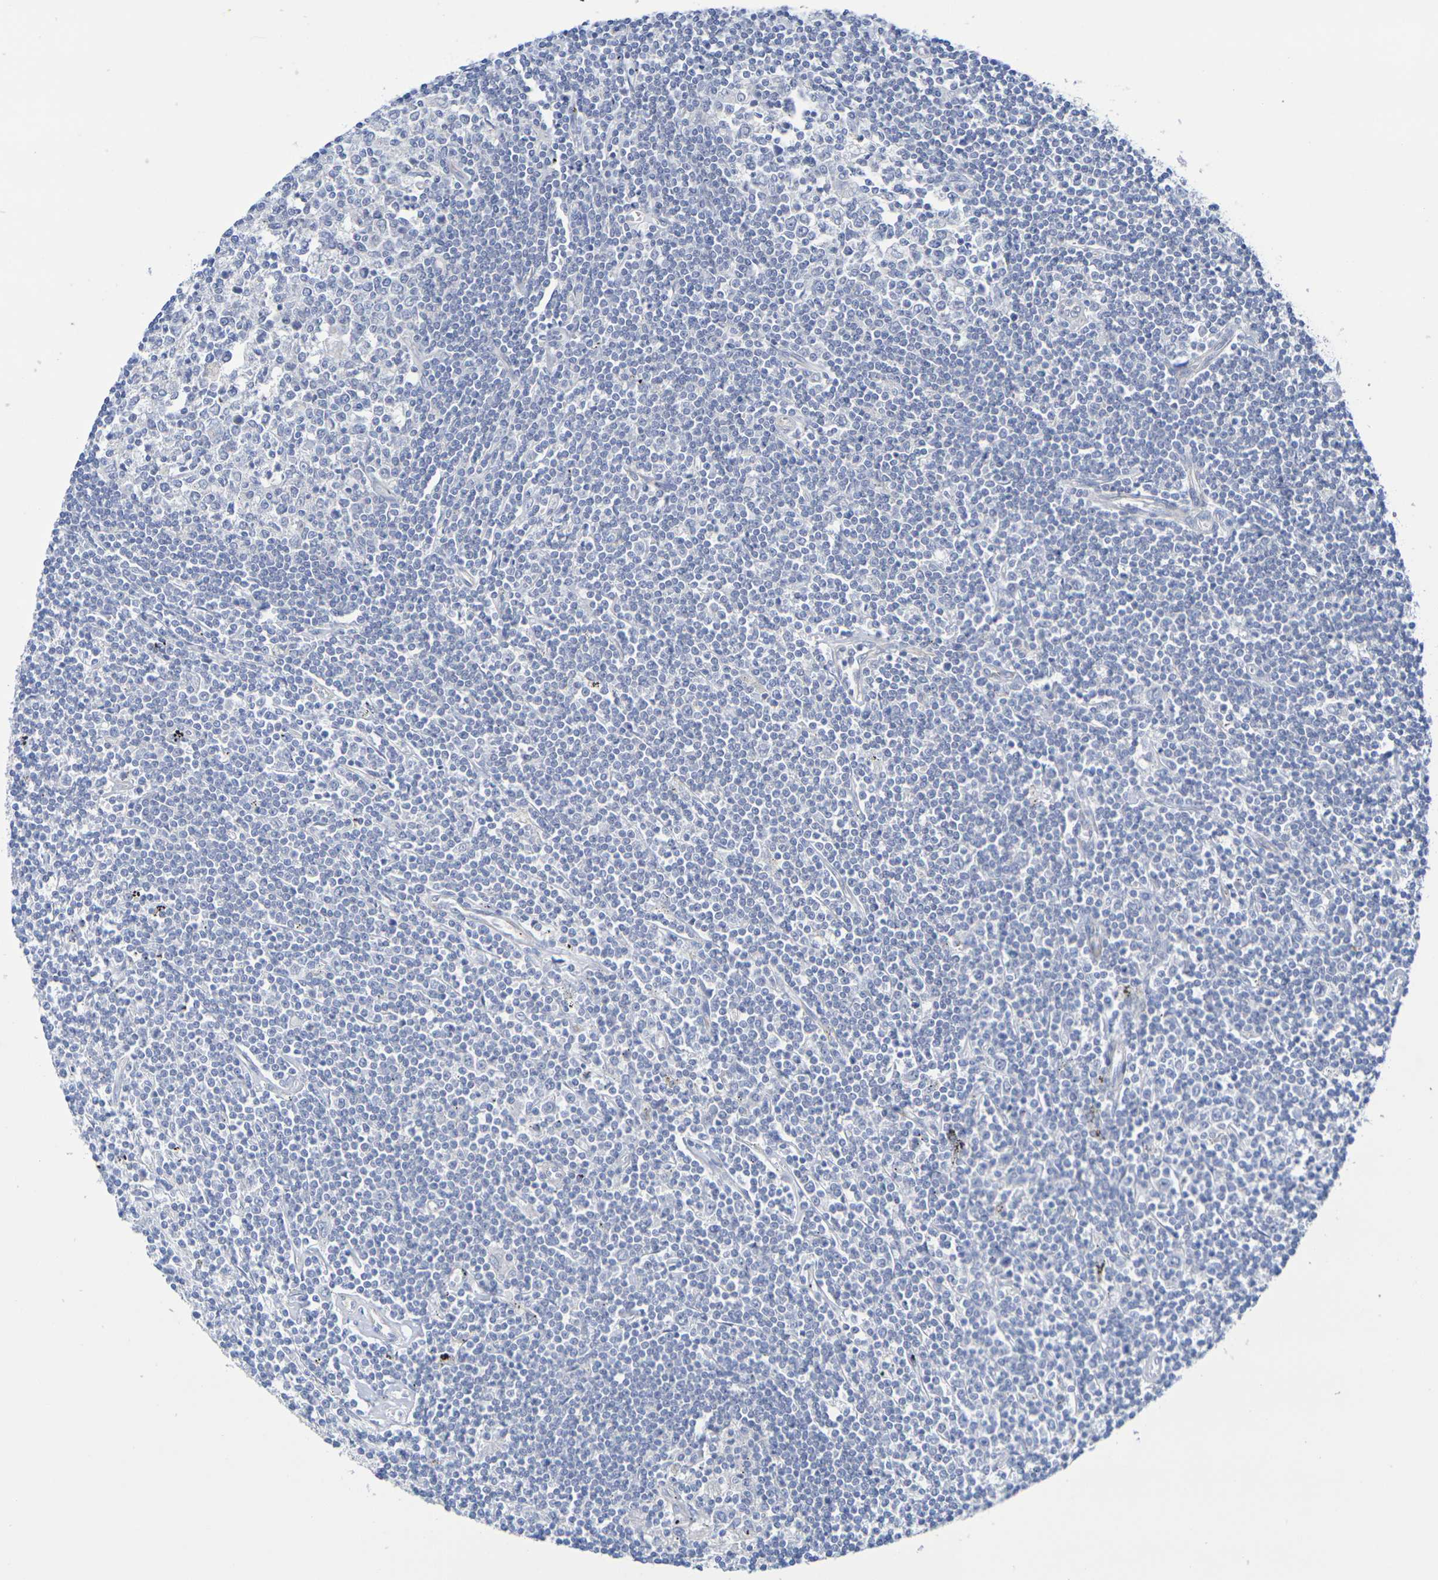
{"staining": {"intensity": "negative", "quantity": "none", "location": "none"}, "tissue": "lymphoma", "cell_type": "Tumor cells", "image_type": "cancer", "snomed": [{"axis": "morphology", "description": "Malignant lymphoma, non-Hodgkin's type, Low grade"}, {"axis": "topography", "description": "Spleen"}], "caption": "Immunohistochemical staining of human malignant lymphoma, non-Hodgkin's type (low-grade) shows no significant positivity in tumor cells.", "gene": "TMCC3", "patient": {"sex": "male", "age": 76}}